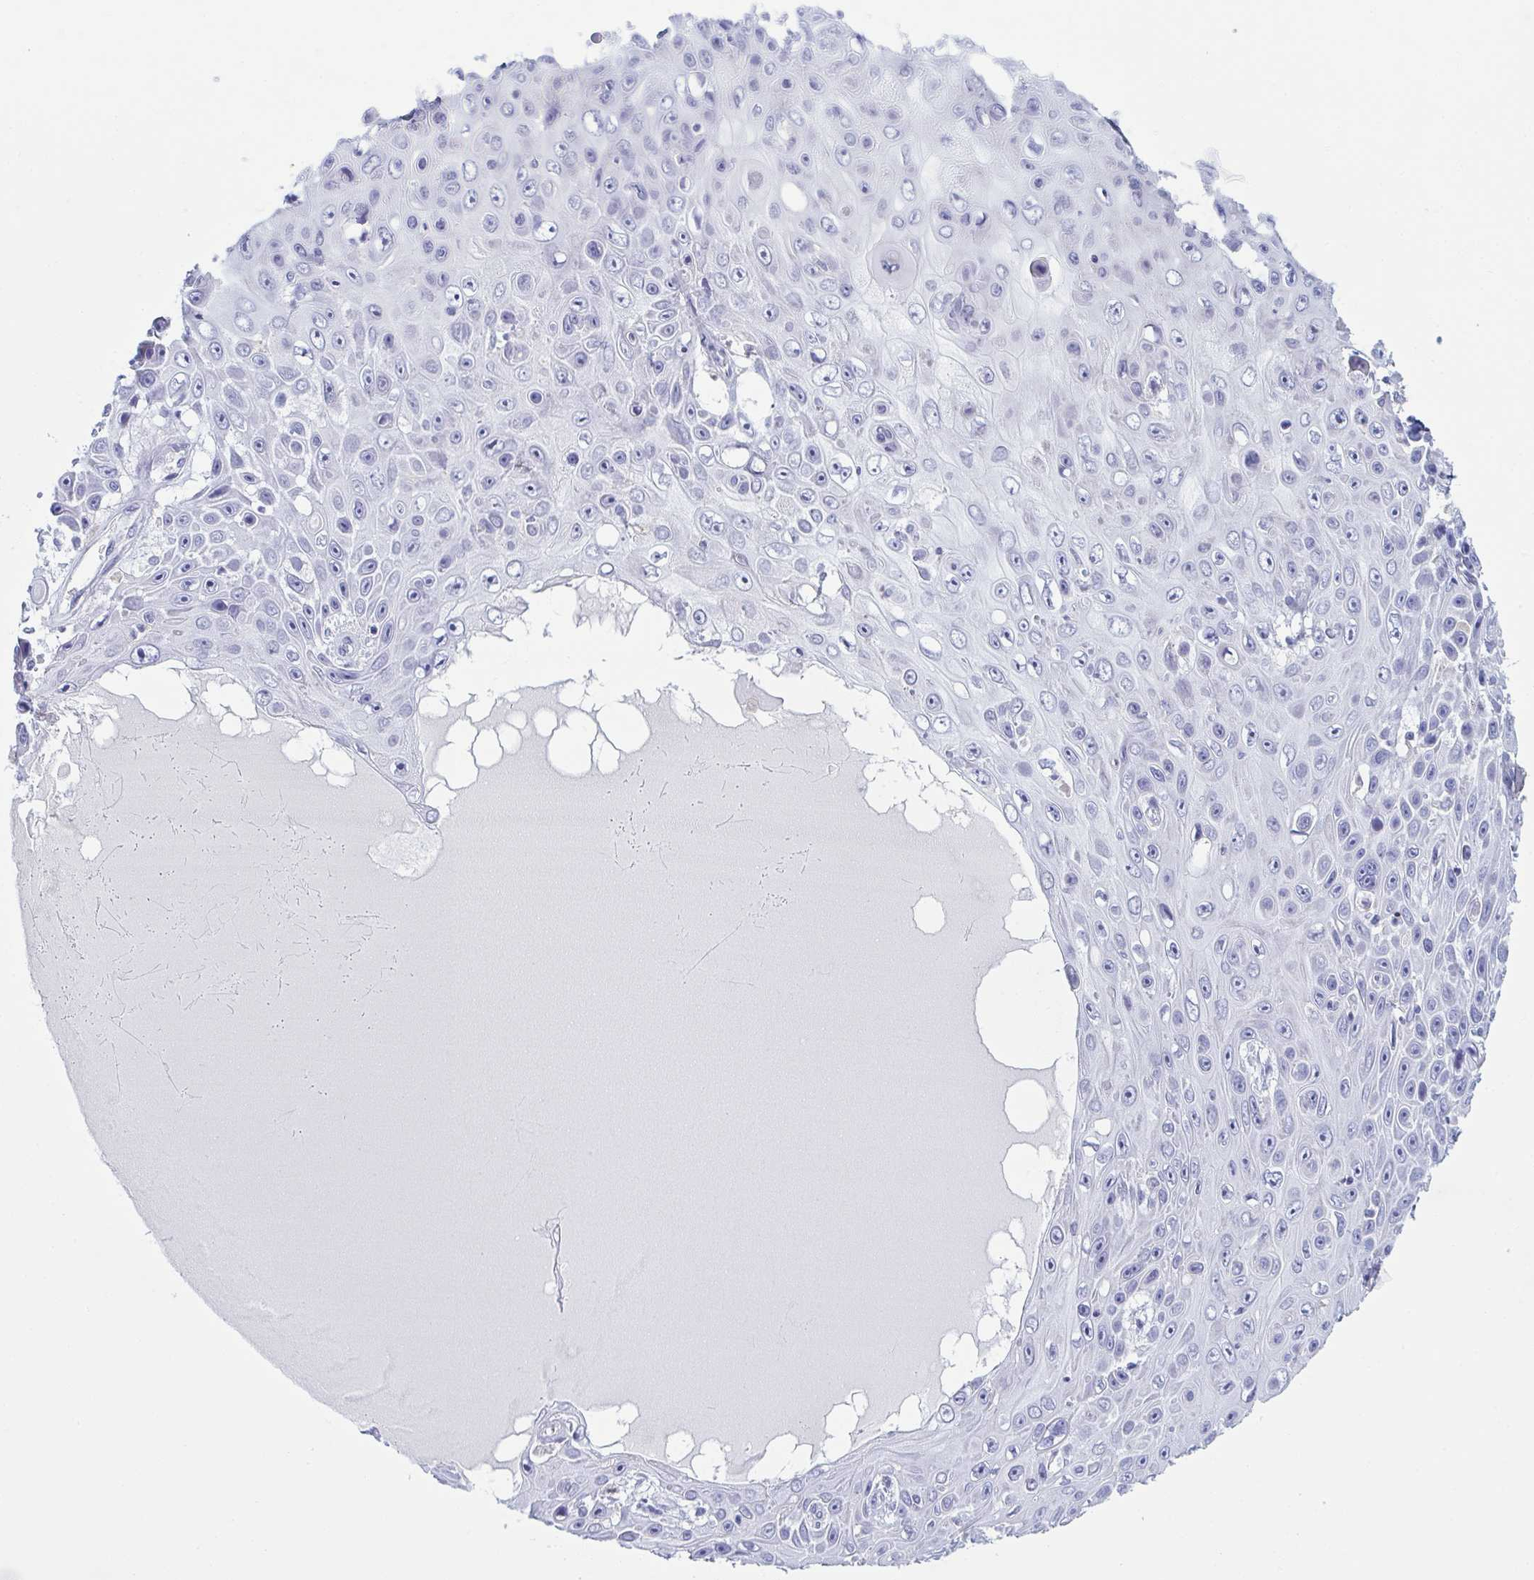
{"staining": {"intensity": "negative", "quantity": "none", "location": "none"}, "tissue": "skin cancer", "cell_type": "Tumor cells", "image_type": "cancer", "snomed": [{"axis": "morphology", "description": "Squamous cell carcinoma, NOS"}, {"axis": "topography", "description": "Skin"}], "caption": "An immunohistochemistry photomicrograph of squamous cell carcinoma (skin) is shown. There is no staining in tumor cells of squamous cell carcinoma (skin).", "gene": "MYO1F", "patient": {"sex": "male", "age": 82}}